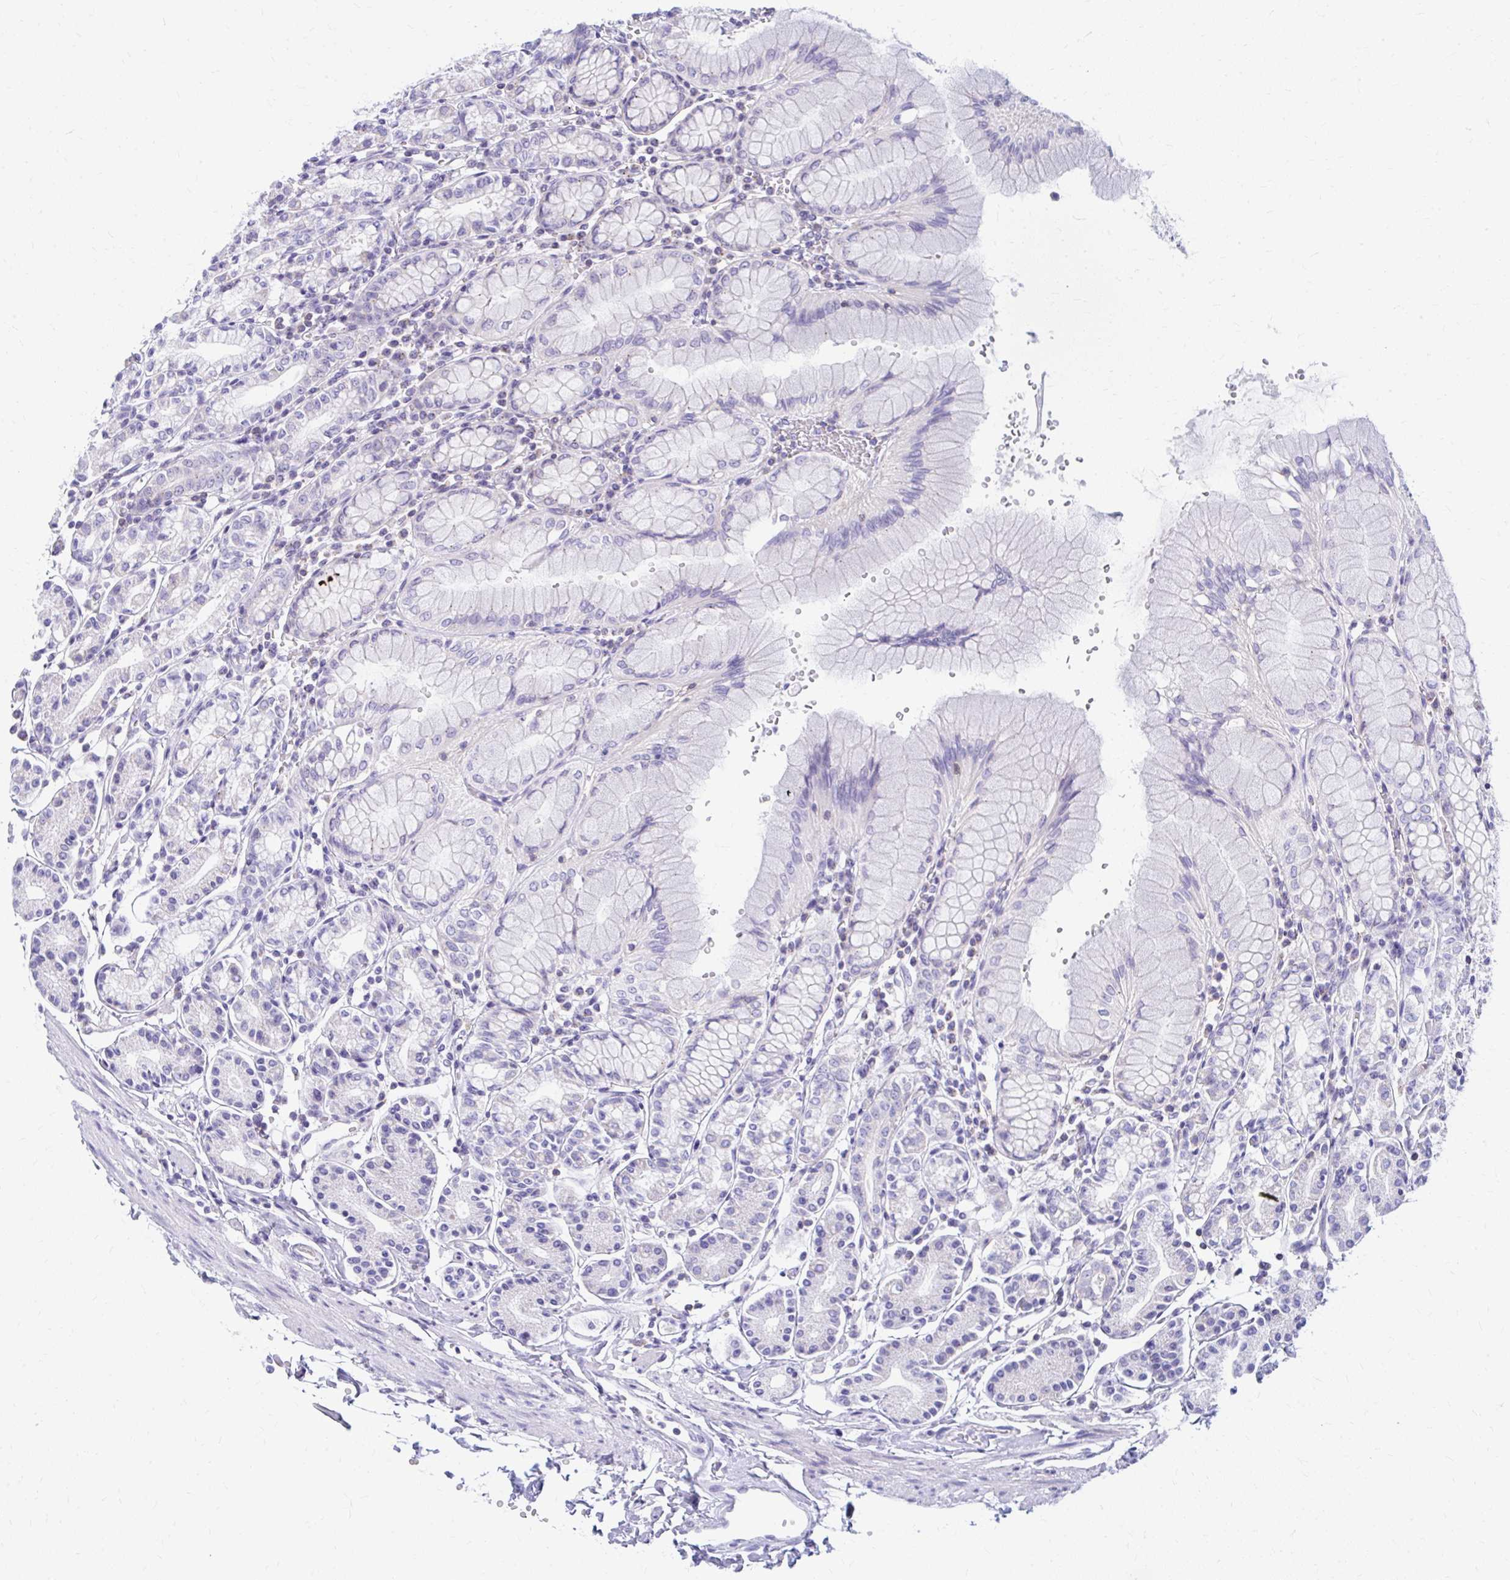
{"staining": {"intensity": "moderate", "quantity": "<25%", "location": "cytoplasmic/membranous"}, "tissue": "stomach", "cell_type": "Glandular cells", "image_type": "normal", "snomed": [{"axis": "morphology", "description": "Normal tissue, NOS"}, {"axis": "topography", "description": "Stomach"}], "caption": "Protein analysis of normal stomach reveals moderate cytoplasmic/membranous staining in about <25% of glandular cells.", "gene": "RADIL", "patient": {"sex": "female", "age": 62}}